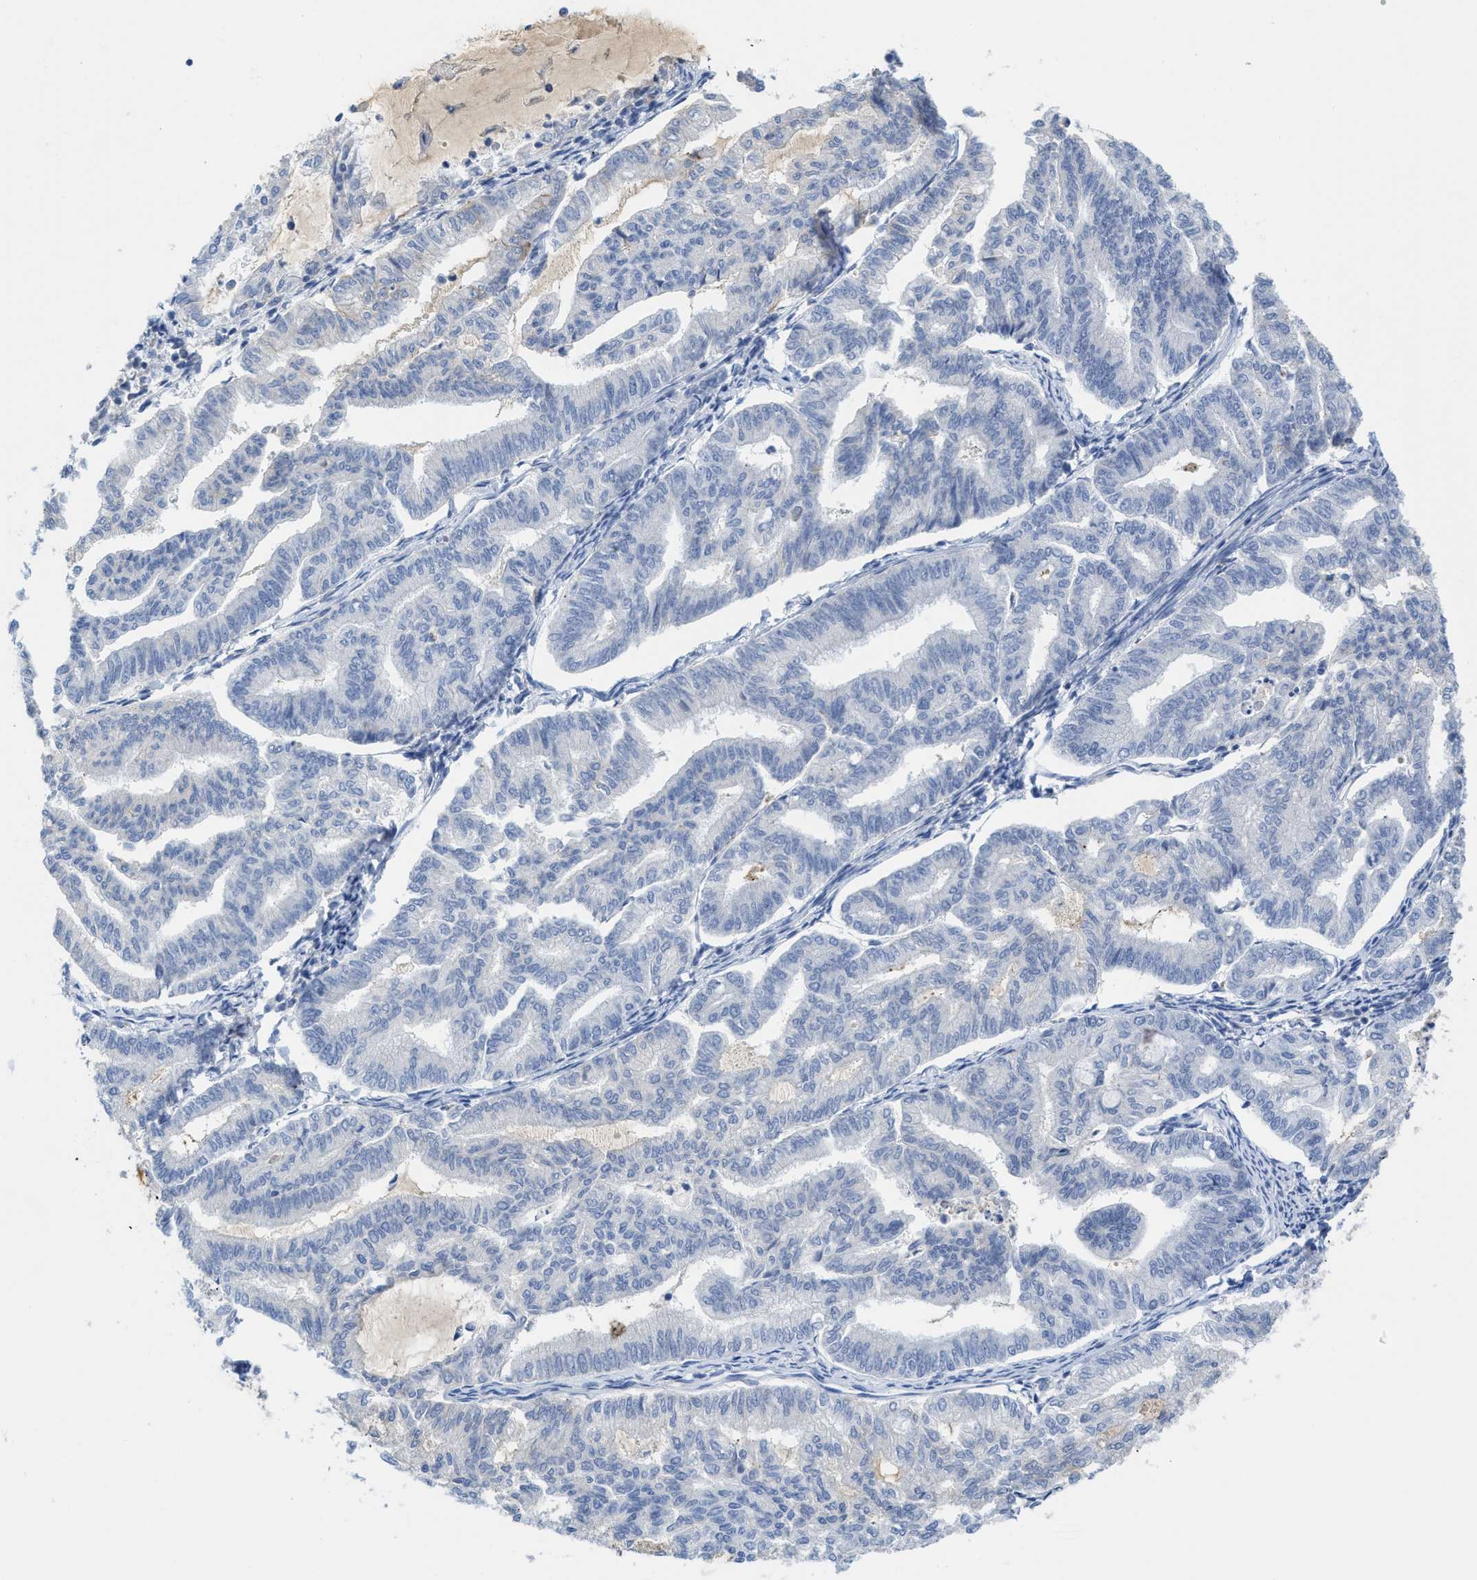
{"staining": {"intensity": "negative", "quantity": "none", "location": "none"}, "tissue": "endometrial cancer", "cell_type": "Tumor cells", "image_type": "cancer", "snomed": [{"axis": "morphology", "description": "Adenocarcinoma, NOS"}, {"axis": "topography", "description": "Endometrium"}], "caption": "High power microscopy micrograph of an immunohistochemistry (IHC) histopathology image of endometrial adenocarcinoma, revealing no significant positivity in tumor cells.", "gene": "GATD3", "patient": {"sex": "female", "age": 79}}